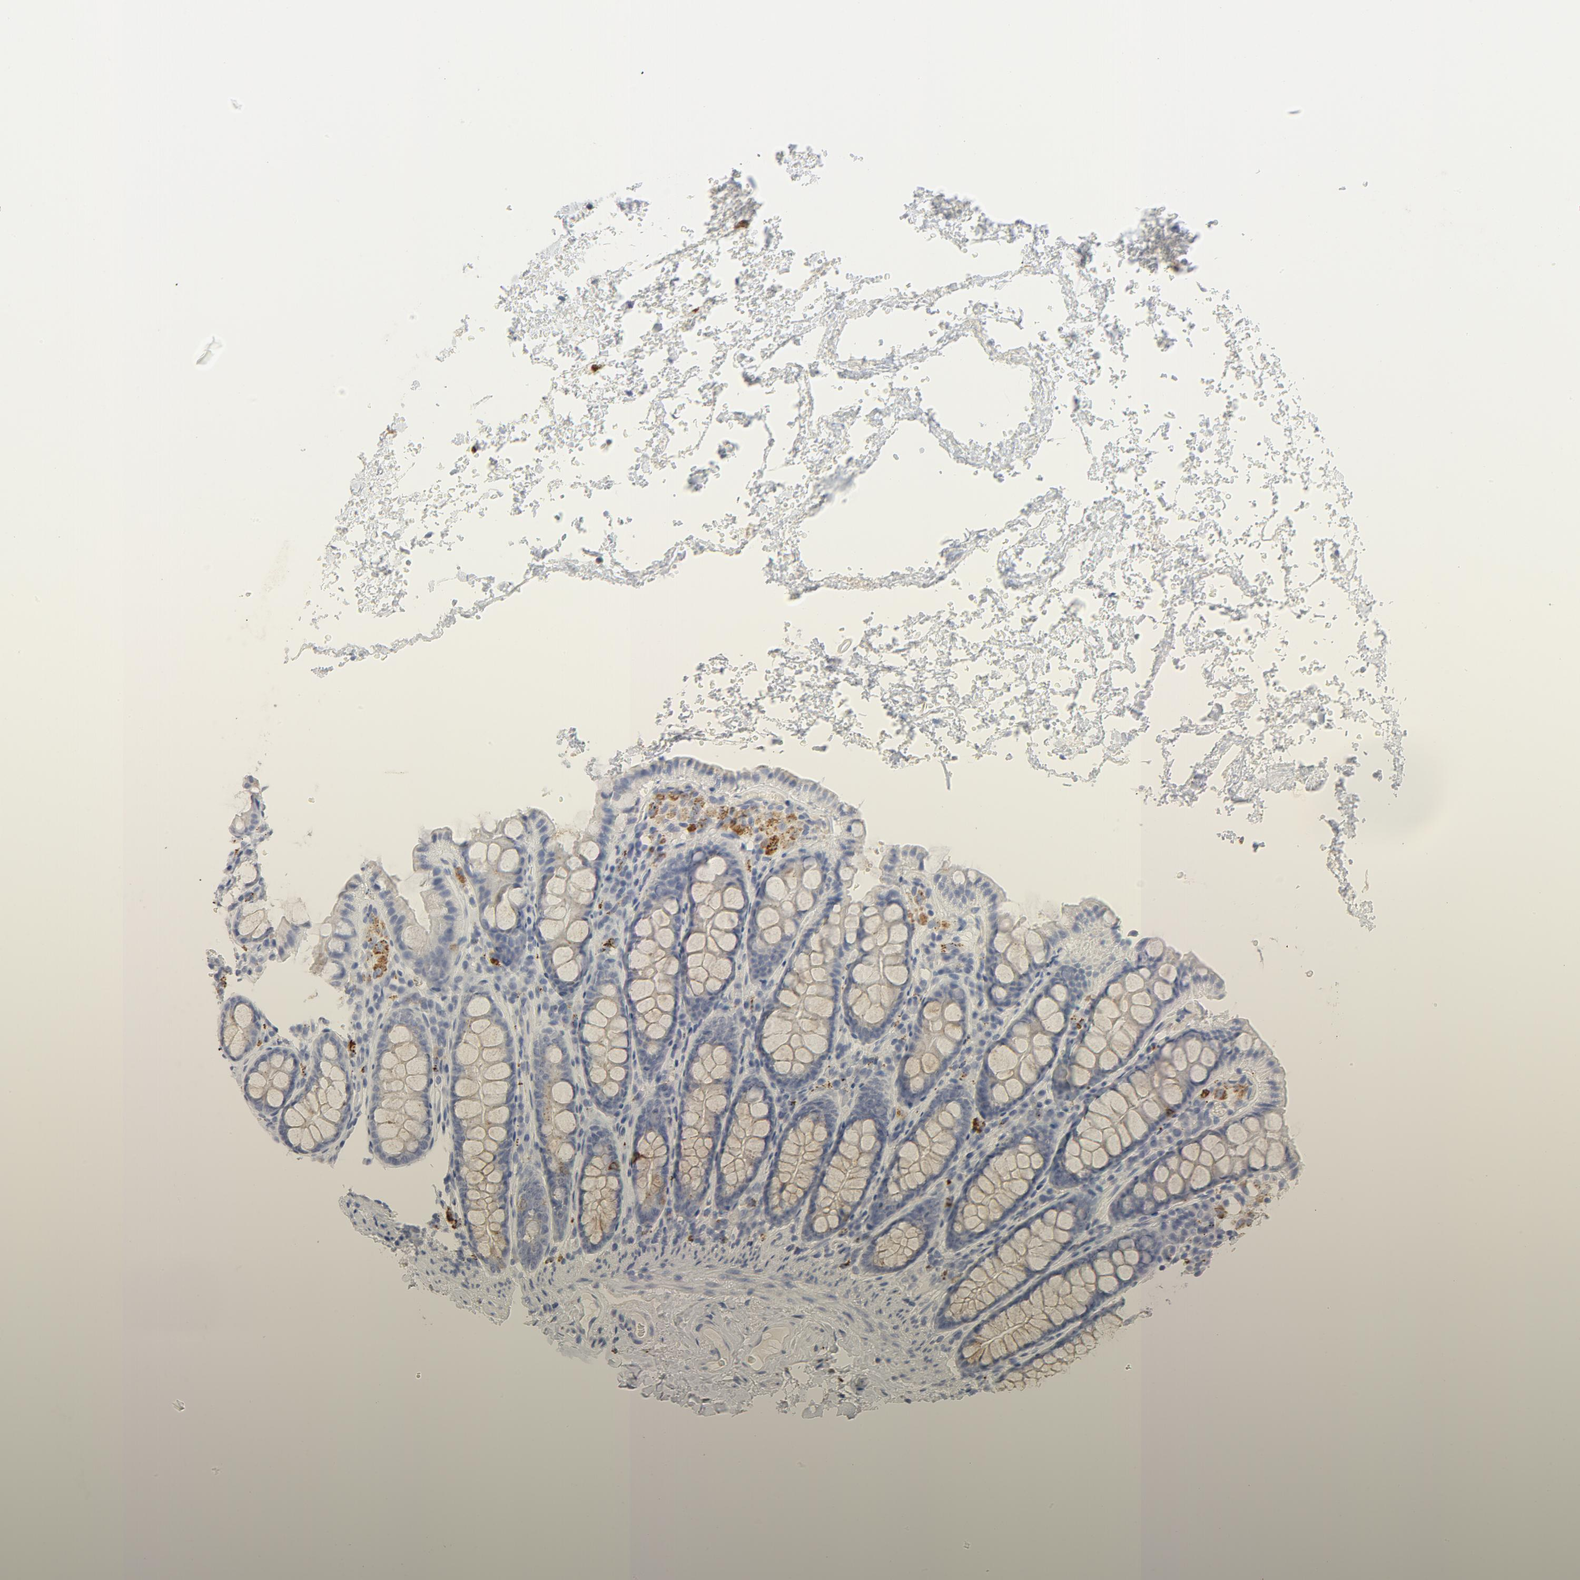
{"staining": {"intensity": "negative", "quantity": "none", "location": "none"}, "tissue": "colon", "cell_type": "Endothelial cells", "image_type": "normal", "snomed": [{"axis": "morphology", "description": "Normal tissue, NOS"}, {"axis": "topography", "description": "Colon"}], "caption": "Immunohistochemistry (IHC) of normal colon shows no expression in endothelial cells.", "gene": "MAGEB17", "patient": {"sex": "female", "age": 61}}